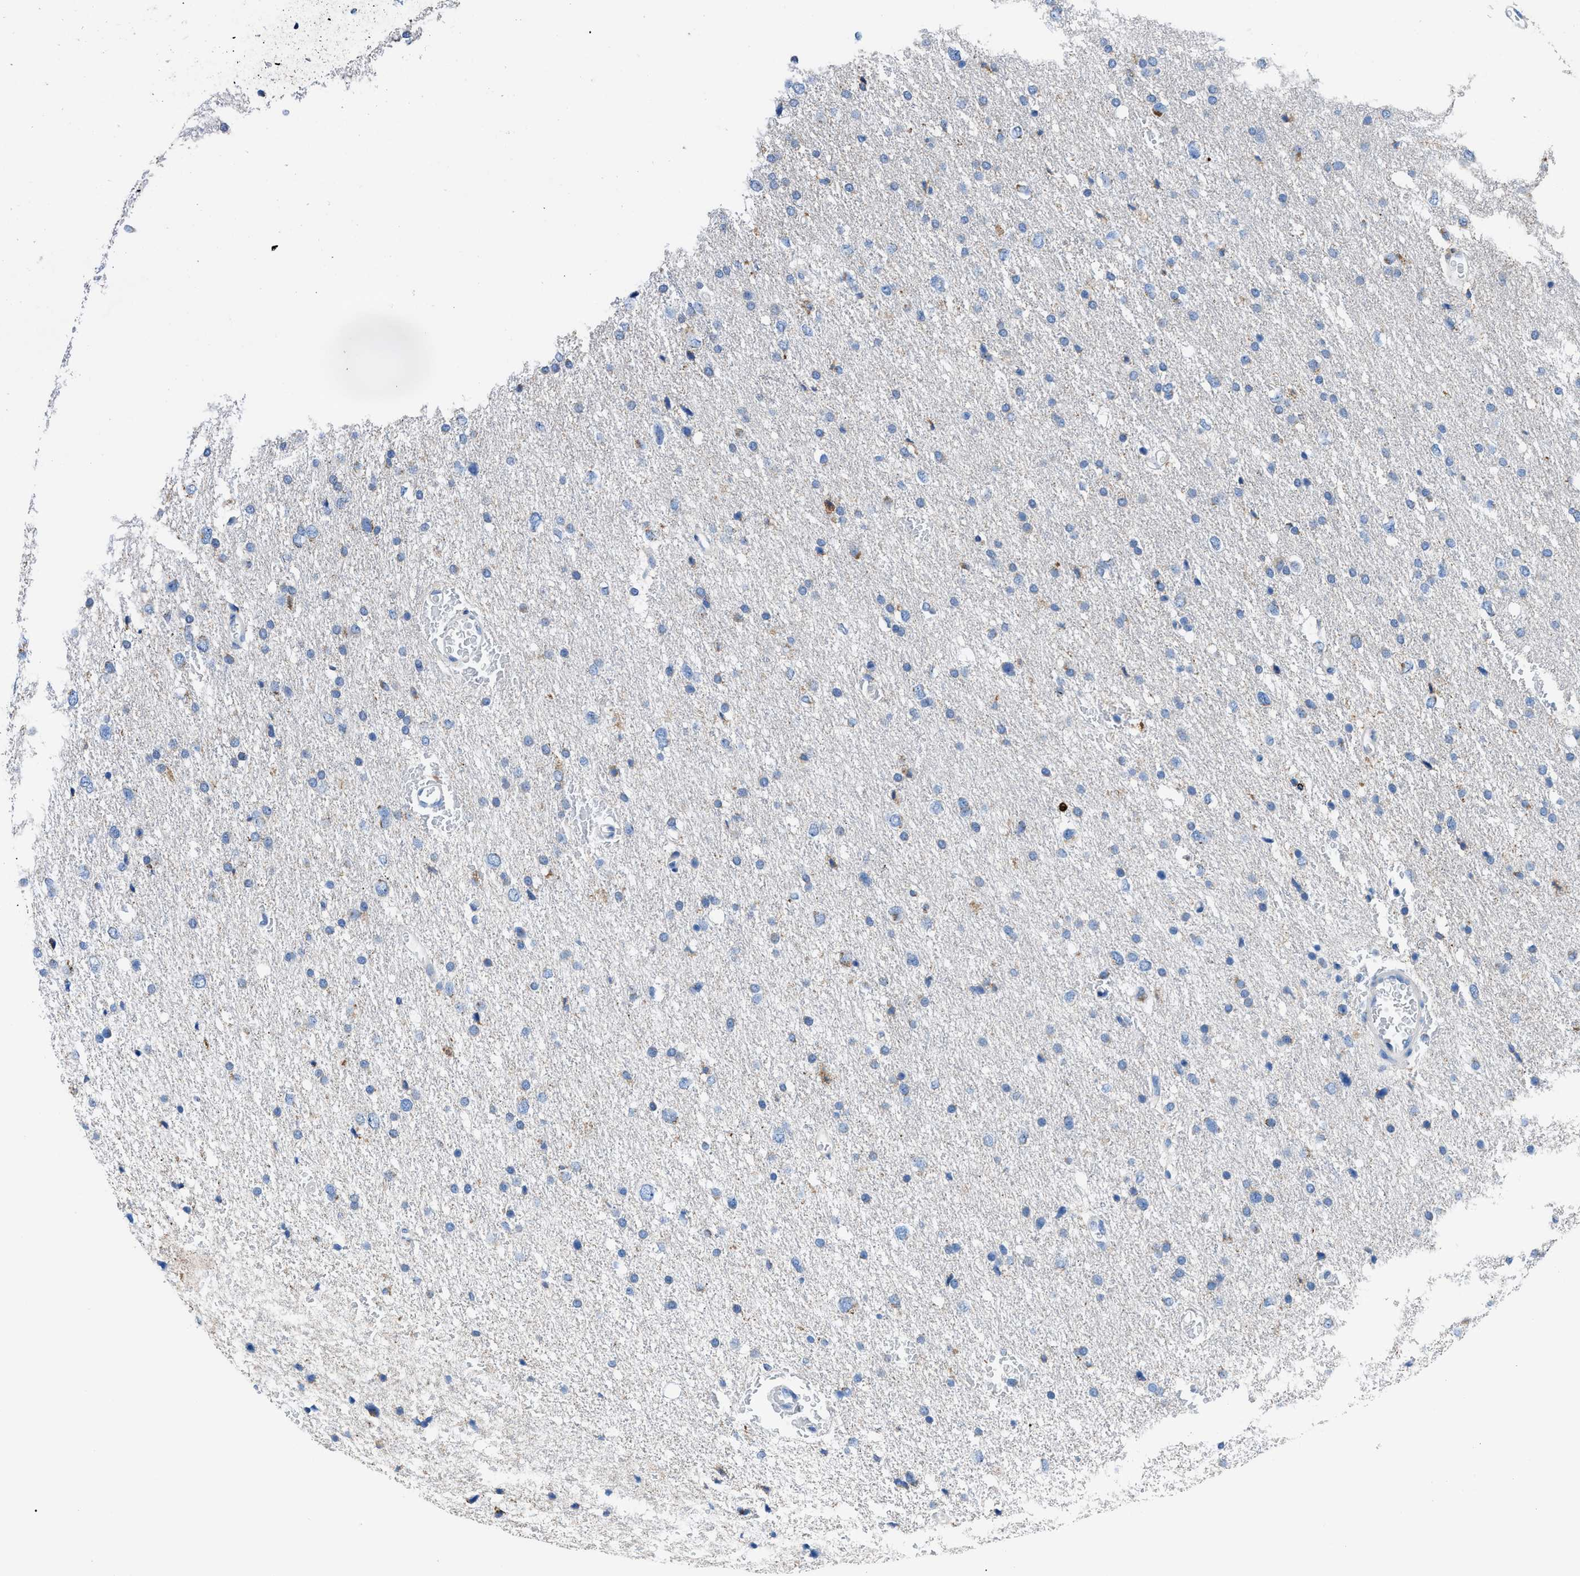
{"staining": {"intensity": "negative", "quantity": "none", "location": "none"}, "tissue": "glioma", "cell_type": "Tumor cells", "image_type": "cancer", "snomed": [{"axis": "morphology", "description": "Glioma, malignant, Low grade"}, {"axis": "topography", "description": "Brain"}], "caption": "Immunohistochemical staining of human glioma reveals no significant expression in tumor cells. (Brightfield microscopy of DAB immunohistochemistry (IHC) at high magnification).", "gene": "ZDHHC3", "patient": {"sex": "female", "age": 37}}